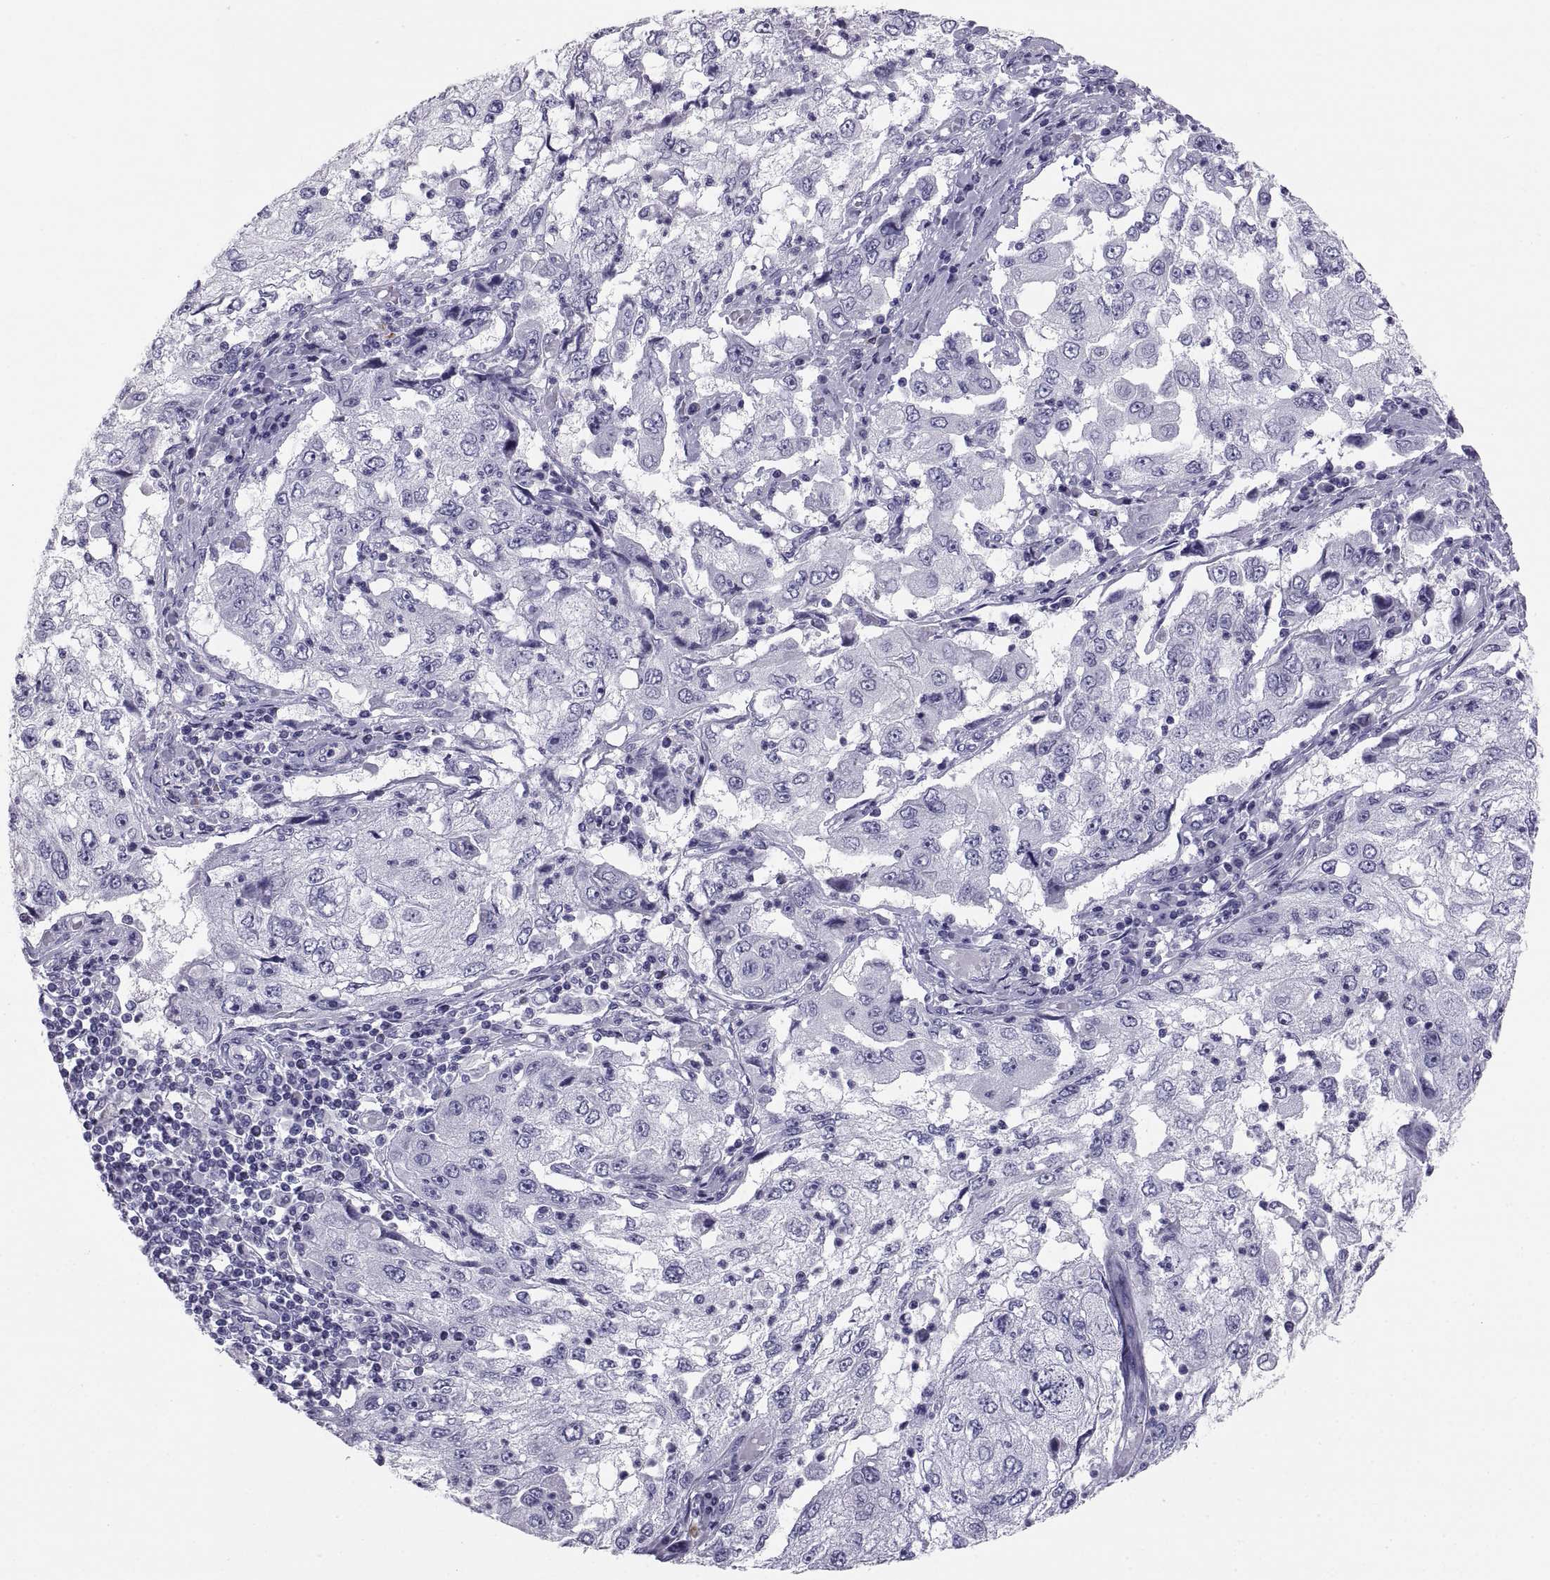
{"staining": {"intensity": "negative", "quantity": "none", "location": "none"}, "tissue": "cervical cancer", "cell_type": "Tumor cells", "image_type": "cancer", "snomed": [{"axis": "morphology", "description": "Squamous cell carcinoma, NOS"}, {"axis": "topography", "description": "Cervix"}], "caption": "DAB (3,3'-diaminobenzidine) immunohistochemical staining of human cervical cancer (squamous cell carcinoma) exhibits no significant positivity in tumor cells. (Brightfield microscopy of DAB (3,3'-diaminobenzidine) IHC at high magnification).", "gene": "CT47A10", "patient": {"sex": "female", "age": 36}}